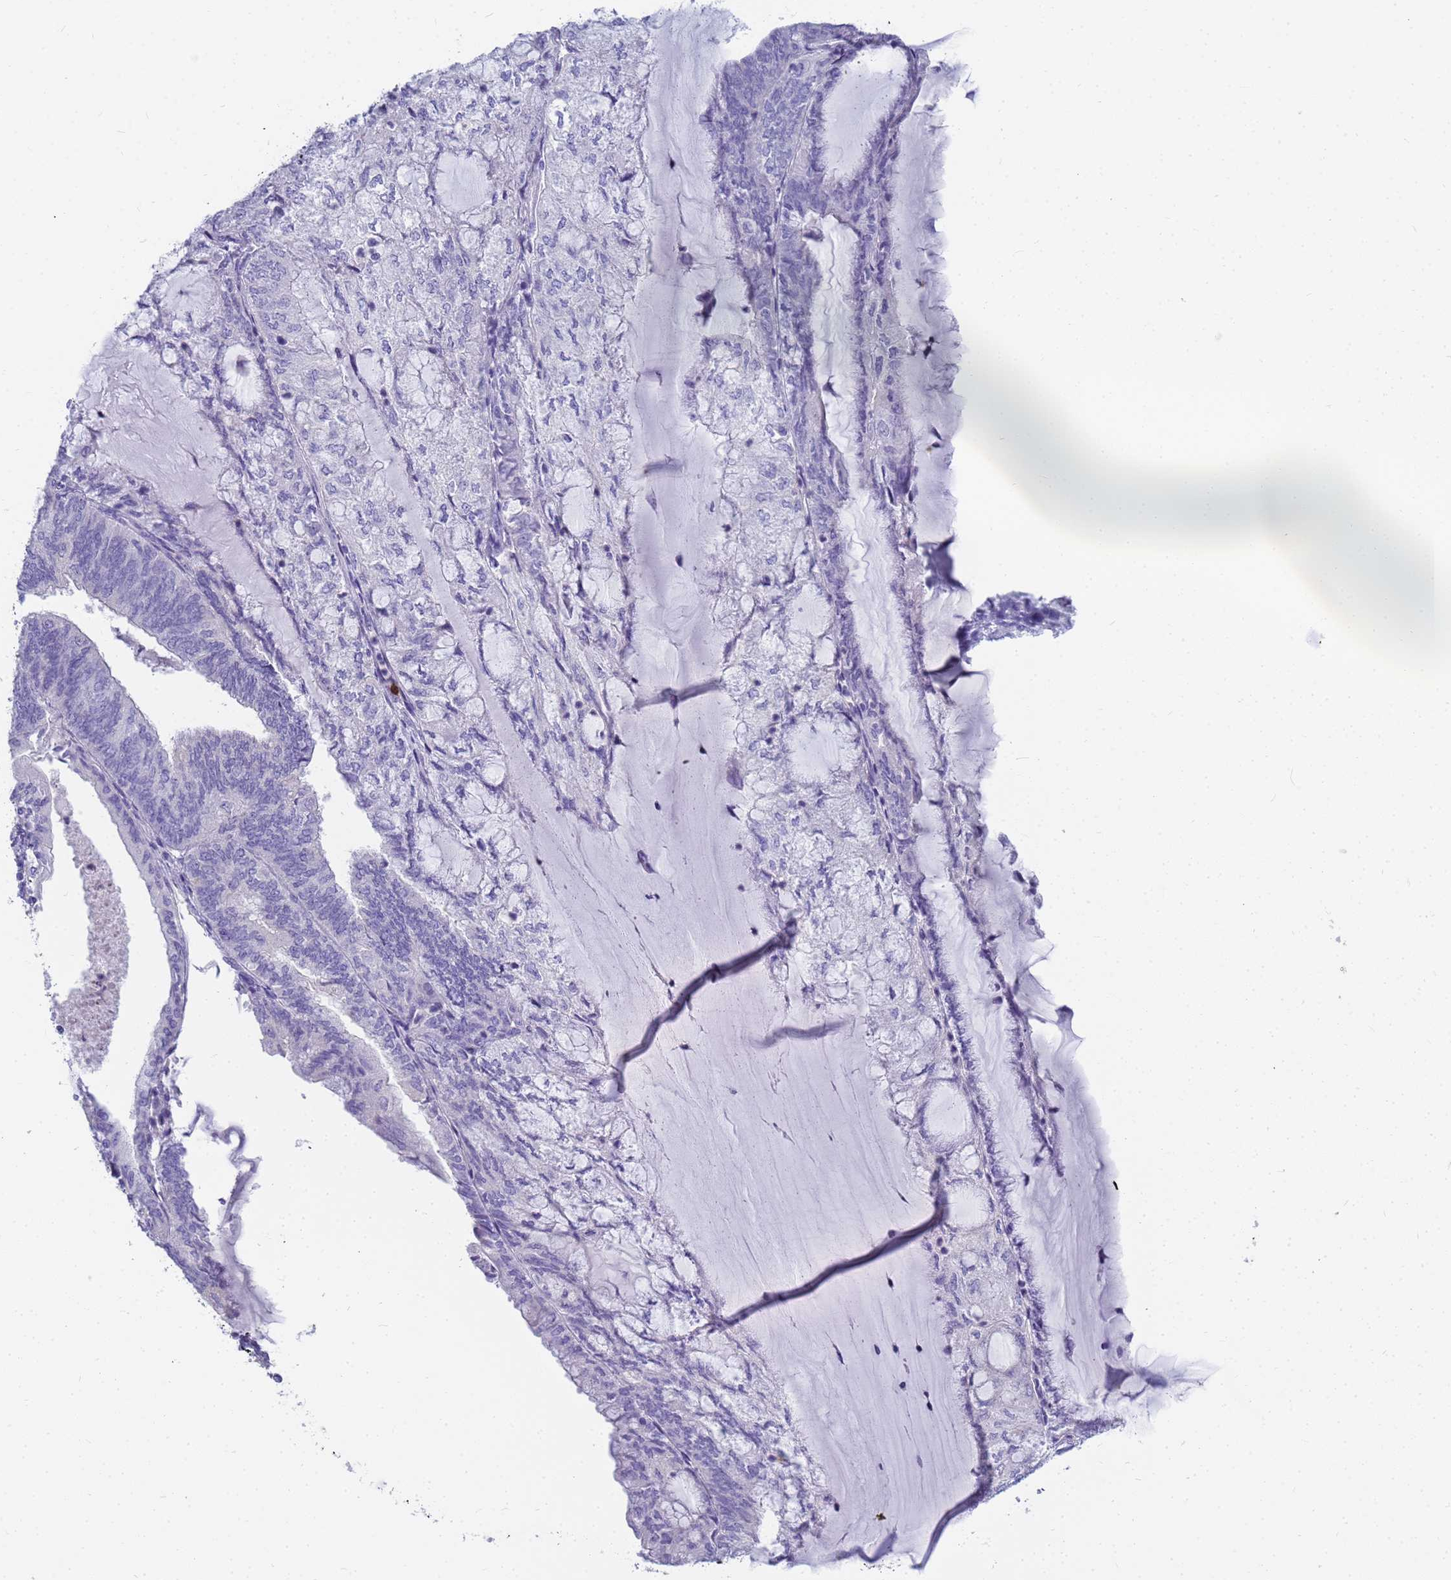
{"staining": {"intensity": "negative", "quantity": "none", "location": "none"}, "tissue": "endometrial cancer", "cell_type": "Tumor cells", "image_type": "cancer", "snomed": [{"axis": "morphology", "description": "Adenocarcinoma, NOS"}, {"axis": "topography", "description": "Endometrium"}], "caption": "The immunohistochemistry histopathology image has no significant expression in tumor cells of endometrial cancer tissue.", "gene": "RNASE2", "patient": {"sex": "female", "age": 81}}